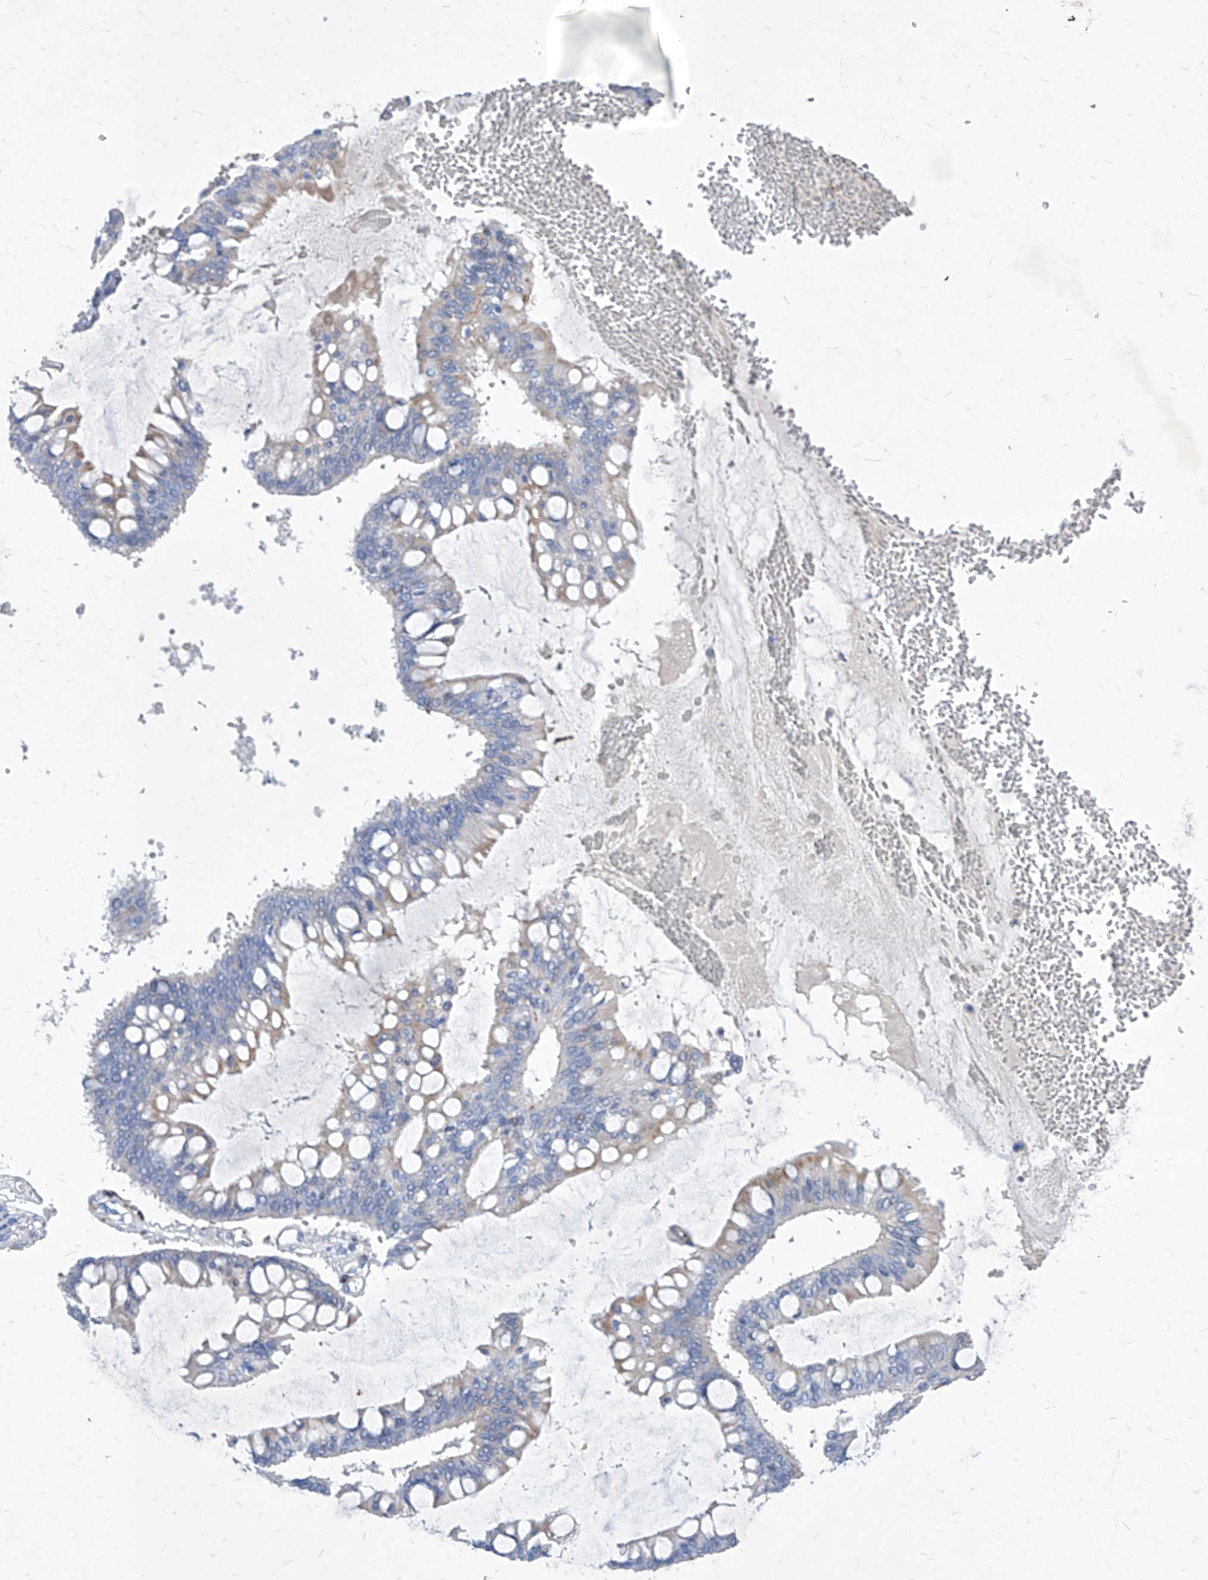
{"staining": {"intensity": "weak", "quantity": "<25%", "location": "cytoplasmic/membranous"}, "tissue": "ovarian cancer", "cell_type": "Tumor cells", "image_type": "cancer", "snomed": [{"axis": "morphology", "description": "Cystadenocarcinoma, mucinous, NOS"}, {"axis": "topography", "description": "Ovary"}], "caption": "This is an immunohistochemistry (IHC) photomicrograph of mucinous cystadenocarcinoma (ovarian). There is no staining in tumor cells.", "gene": "UBOX5", "patient": {"sex": "female", "age": 73}}